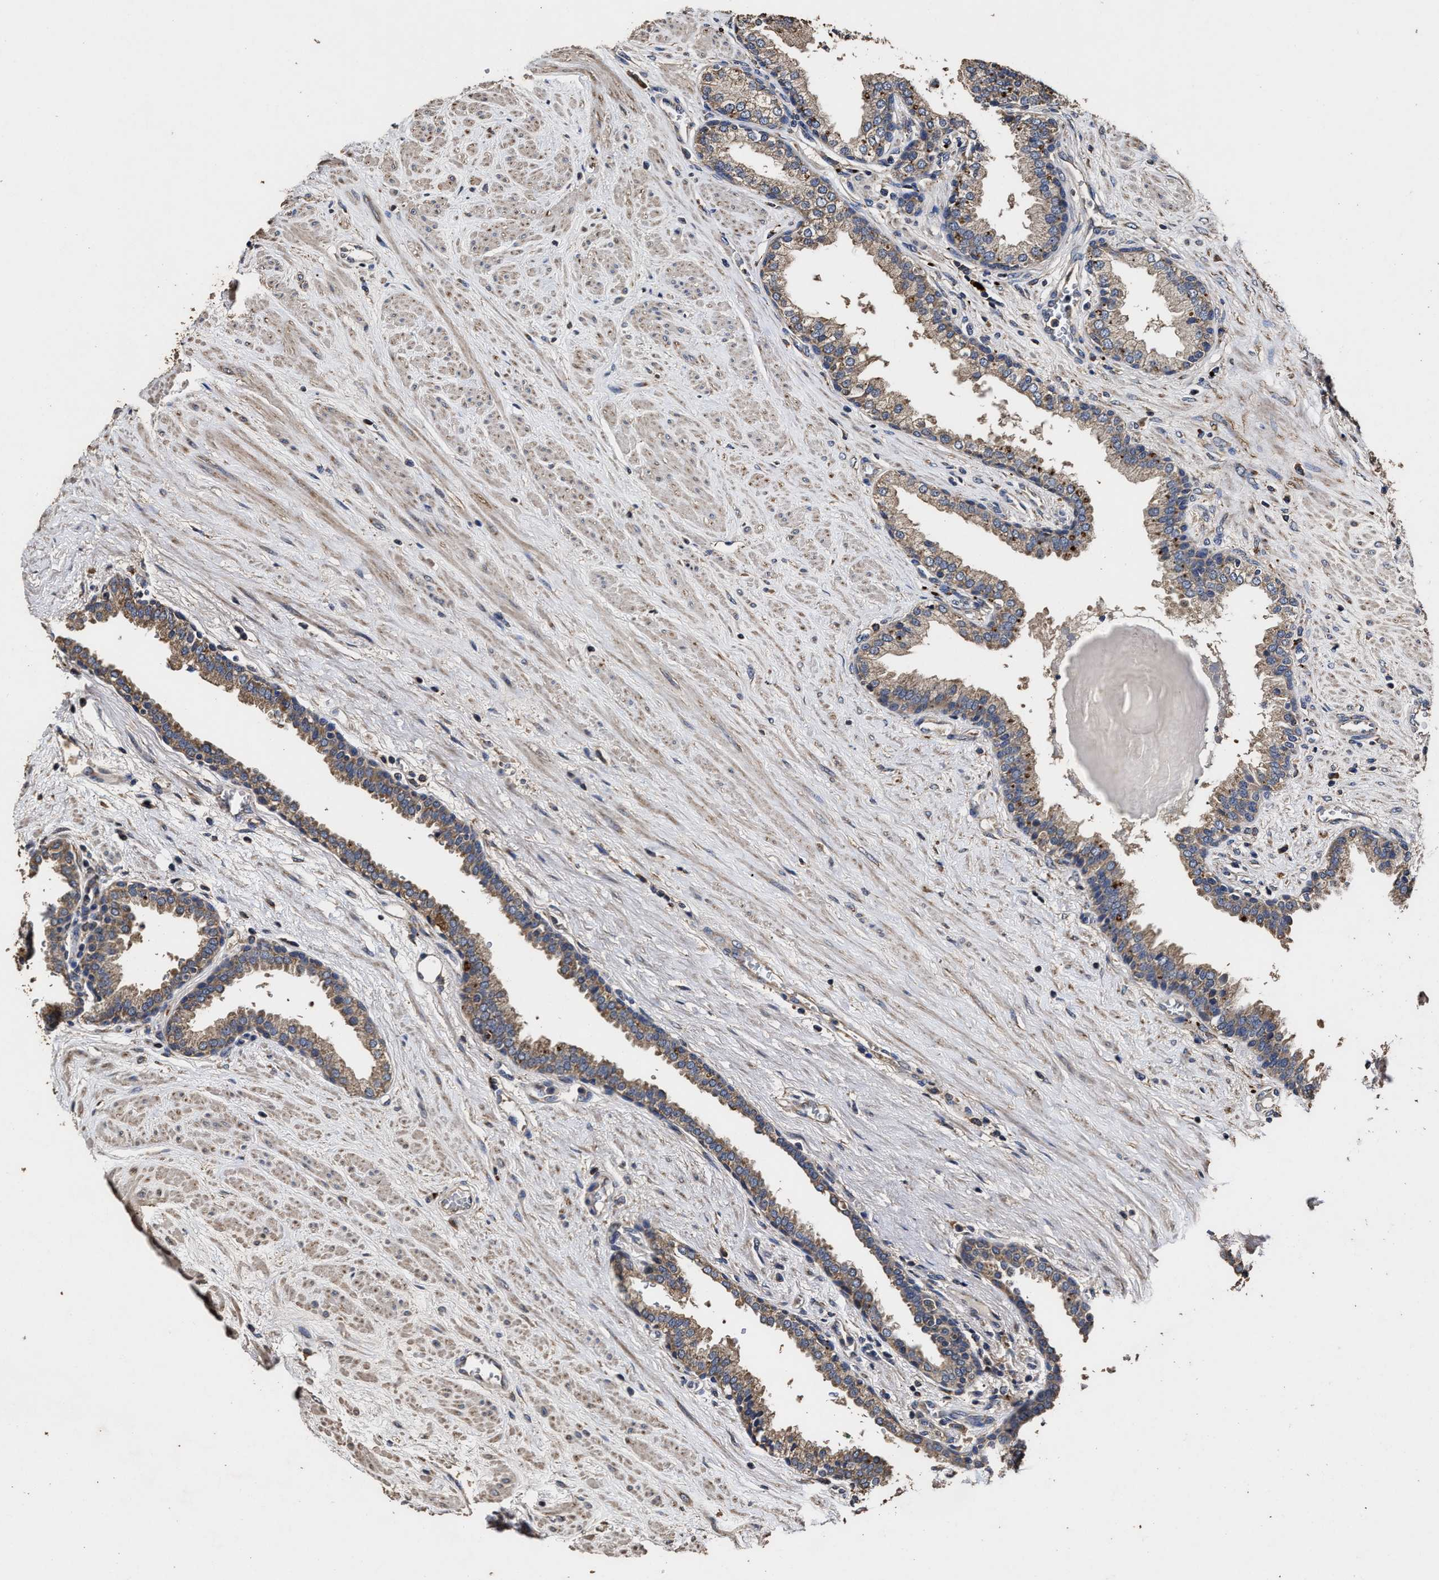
{"staining": {"intensity": "weak", "quantity": ">75%", "location": "cytoplasmic/membranous"}, "tissue": "prostate", "cell_type": "Glandular cells", "image_type": "normal", "snomed": [{"axis": "morphology", "description": "Normal tissue, NOS"}, {"axis": "topography", "description": "Prostate"}], "caption": "High-power microscopy captured an IHC photomicrograph of benign prostate, revealing weak cytoplasmic/membranous expression in approximately >75% of glandular cells. Immunohistochemistry stains the protein of interest in brown and the nuclei are stained blue.", "gene": "PPM1K", "patient": {"sex": "male", "age": 51}}